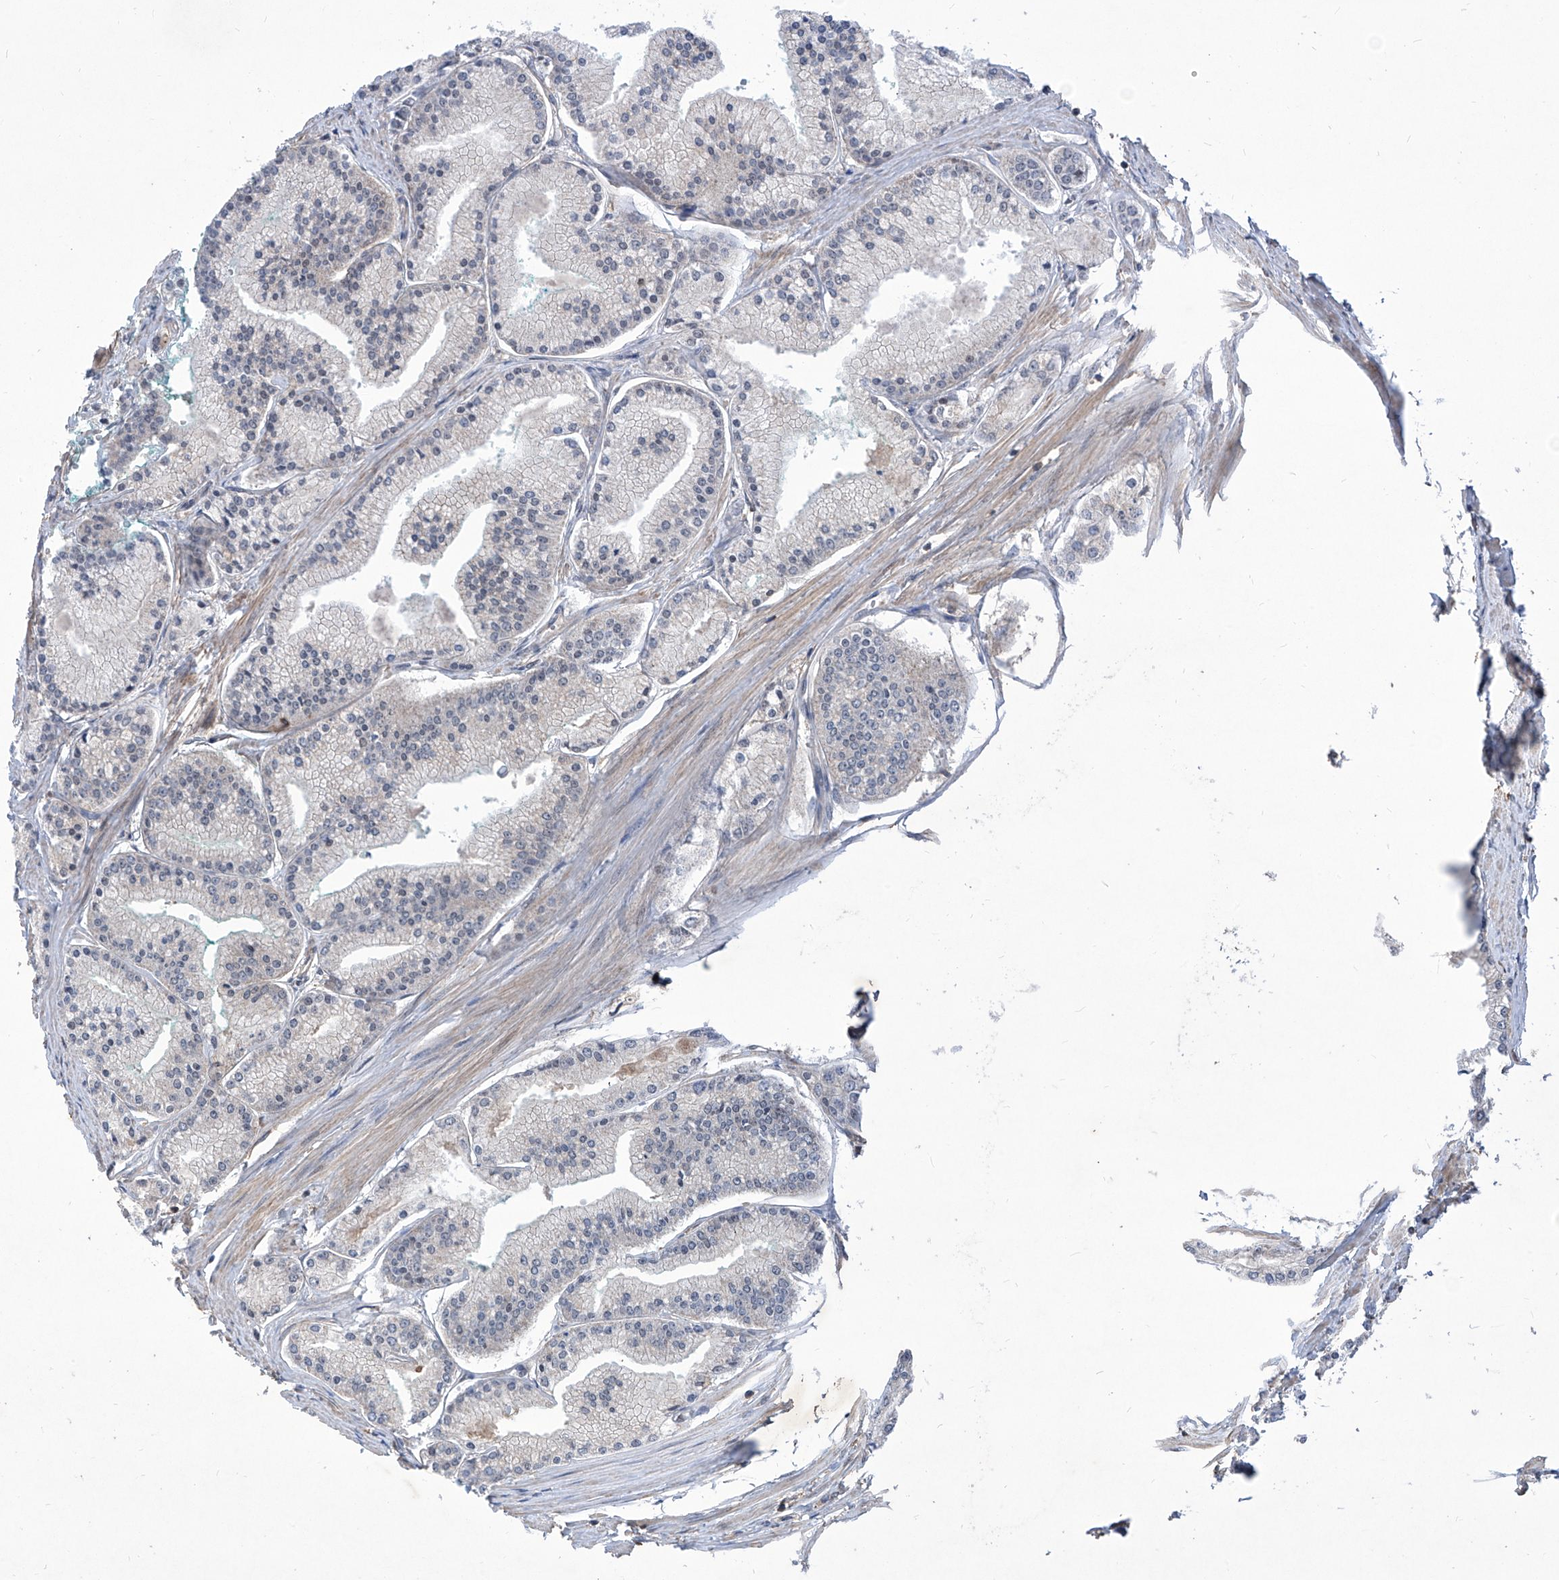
{"staining": {"intensity": "negative", "quantity": "none", "location": "none"}, "tissue": "prostate cancer", "cell_type": "Tumor cells", "image_type": "cancer", "snomed": [{"axis": "morphology", "description": "Adenocarcinoma, Low grade"}, {"axis": "topography", "description": "Prostate"}], "caption": "Tumor cells are negative for brown protein staining in prostate cancer (low-grade adenocarcinoma). (DAB (3,3'-diaminobenzidine) immunohistochemistry, high magnification).", "gene": "KIFC2", "patient": {"sex": "male", "age": 52}}